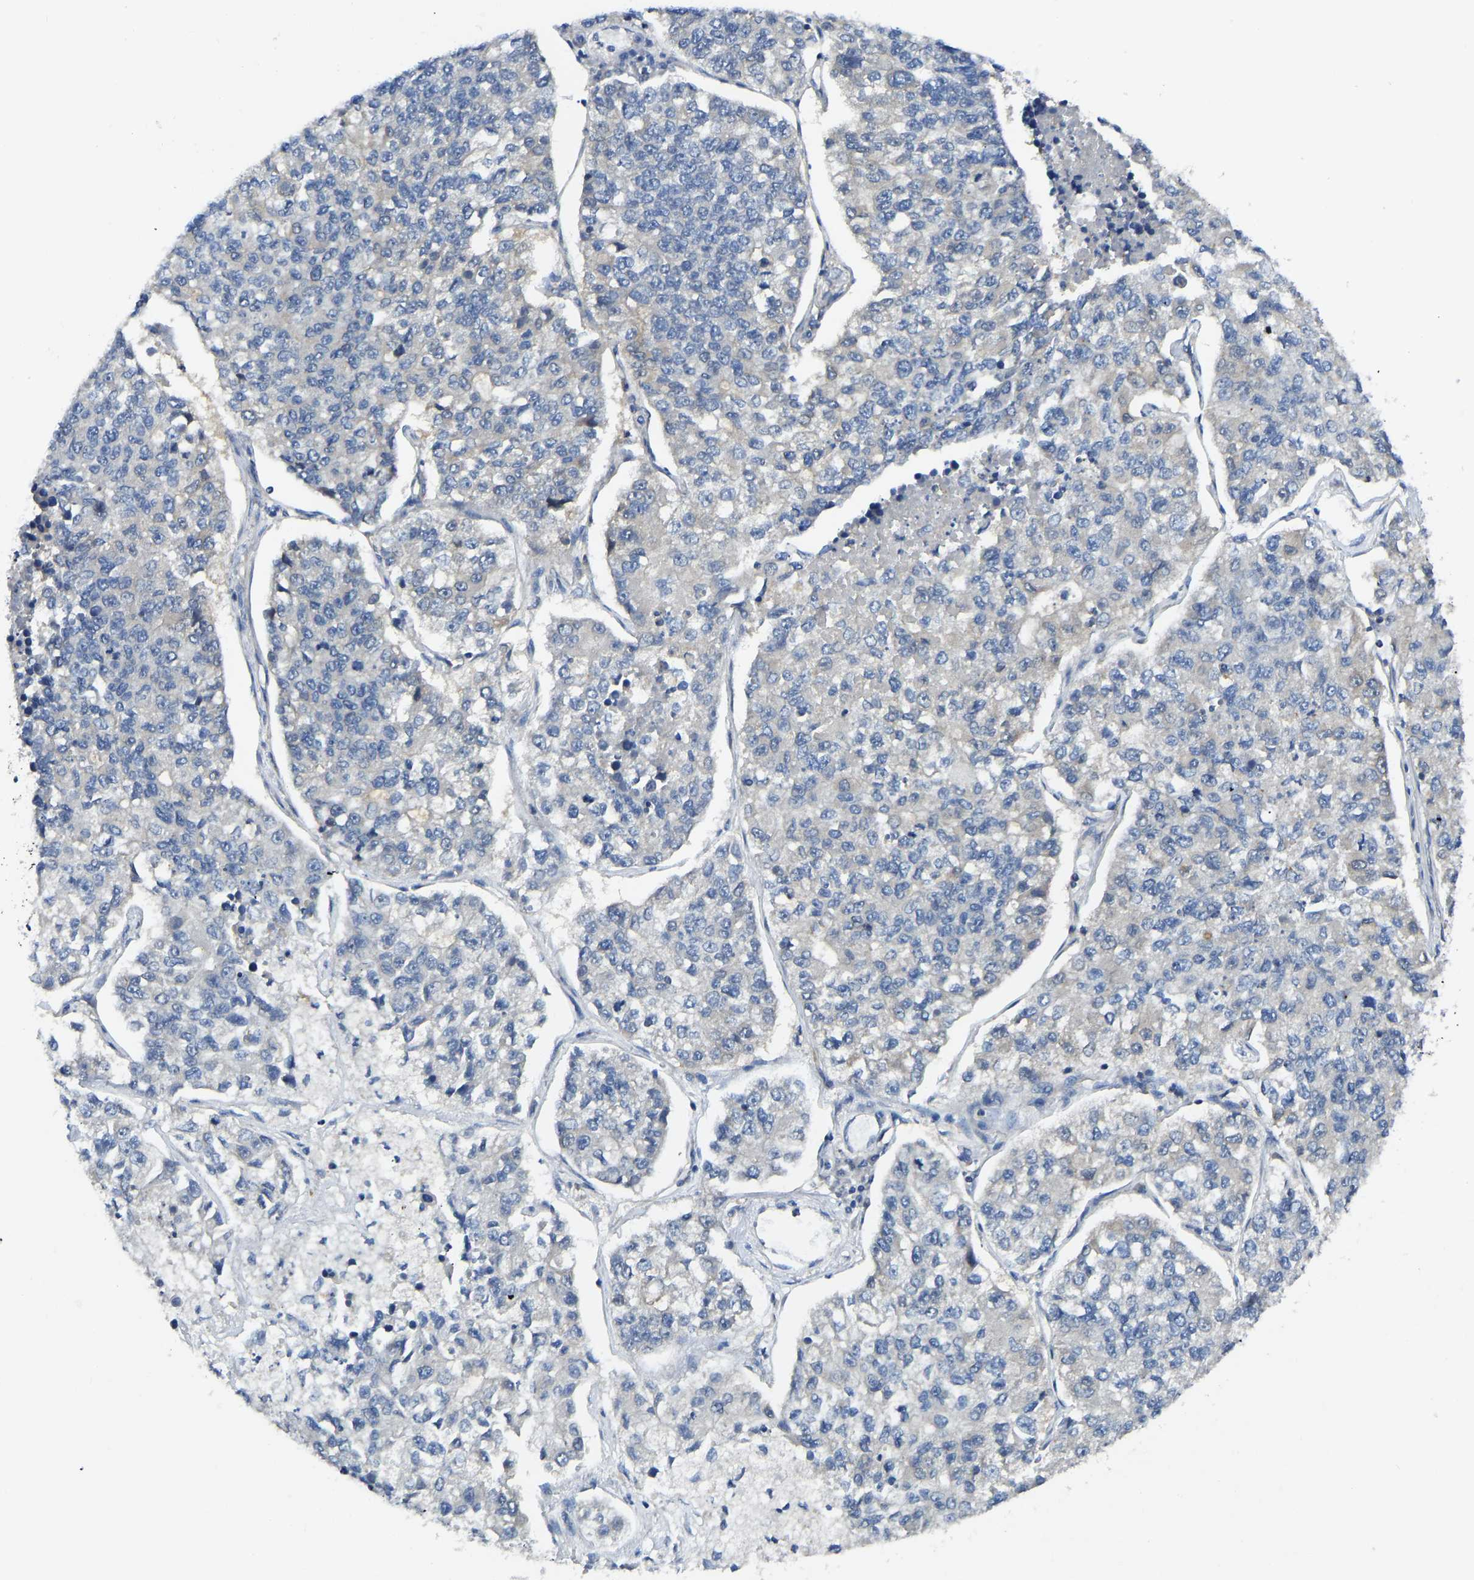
{"staining": {"intensity": "negative", "quantity": "none", "location": "none"}, "tissue": "lung cancer", "cell_type": "Tumor cells", "image_type": "cancer", "snomed": [{"axis": "morphology", "description": "Adenocarcinoma, NOS"}, {"axis": "topography", "description": "Lung"}], "caption": "Image shows no significant protein positivity in tumor cells of lung cancer (adenocarcinoma).", "gene": "PPP3CA", "patient": {"sex": "male", "age": 49}}